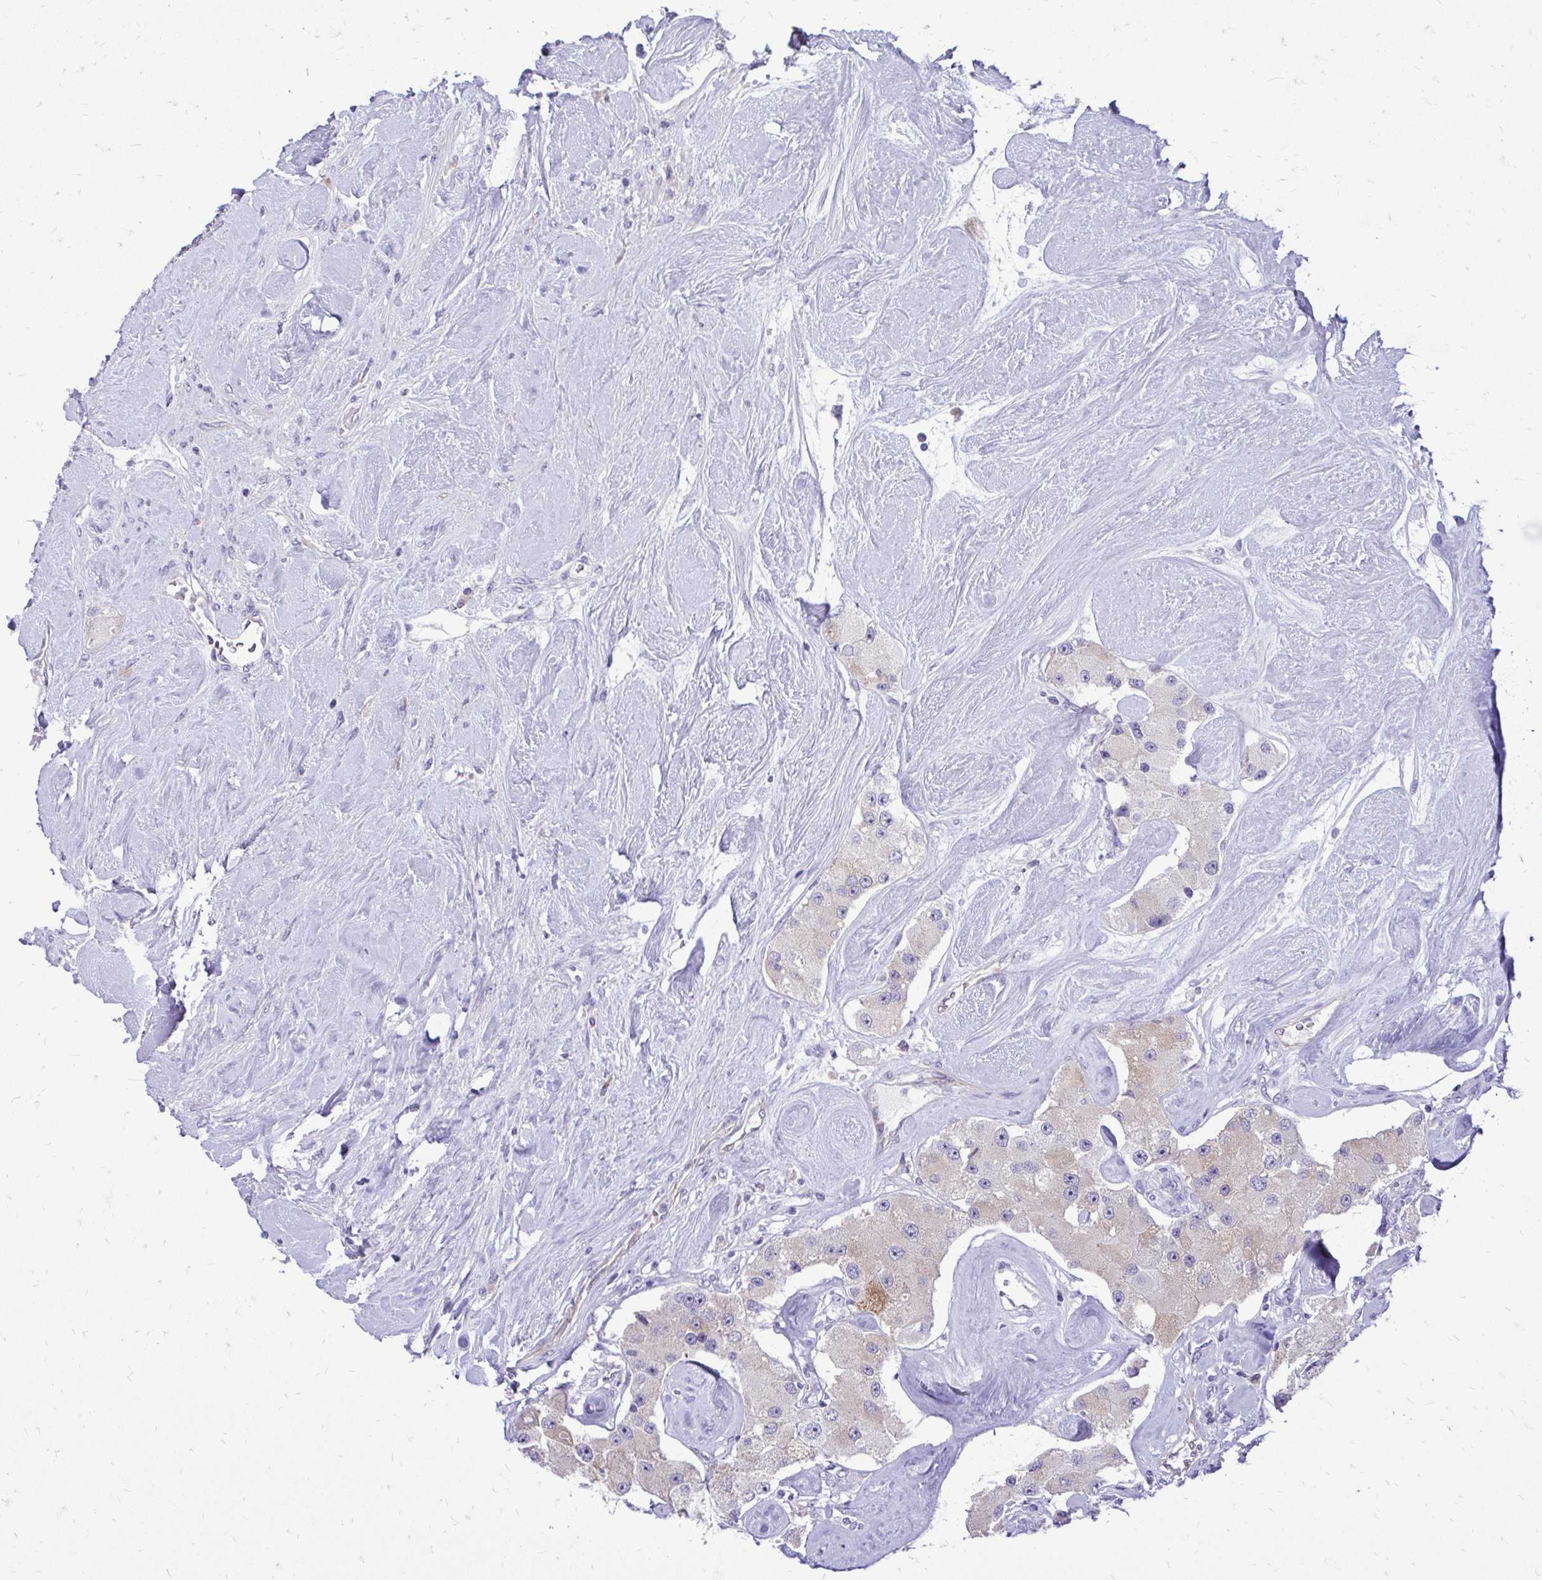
{"staining": {"intensity": "negative", "quantity": "none", "location": "none"}, "tissue": "carcinoid", "cell_type": "Tumor cells", "image_type": "cancer", "snomed": [{"axis": "morphology", "description": "Carcinoid, malignant, NOS"}, {"axis": "topography", "description": "Pancreas"}], "caption": "The photomicrograph demonstrates no significant expression in tumor cells of malignant carcinoid.", "gene": "NIFK", "patient": {"sex": "male", "age": 41}}